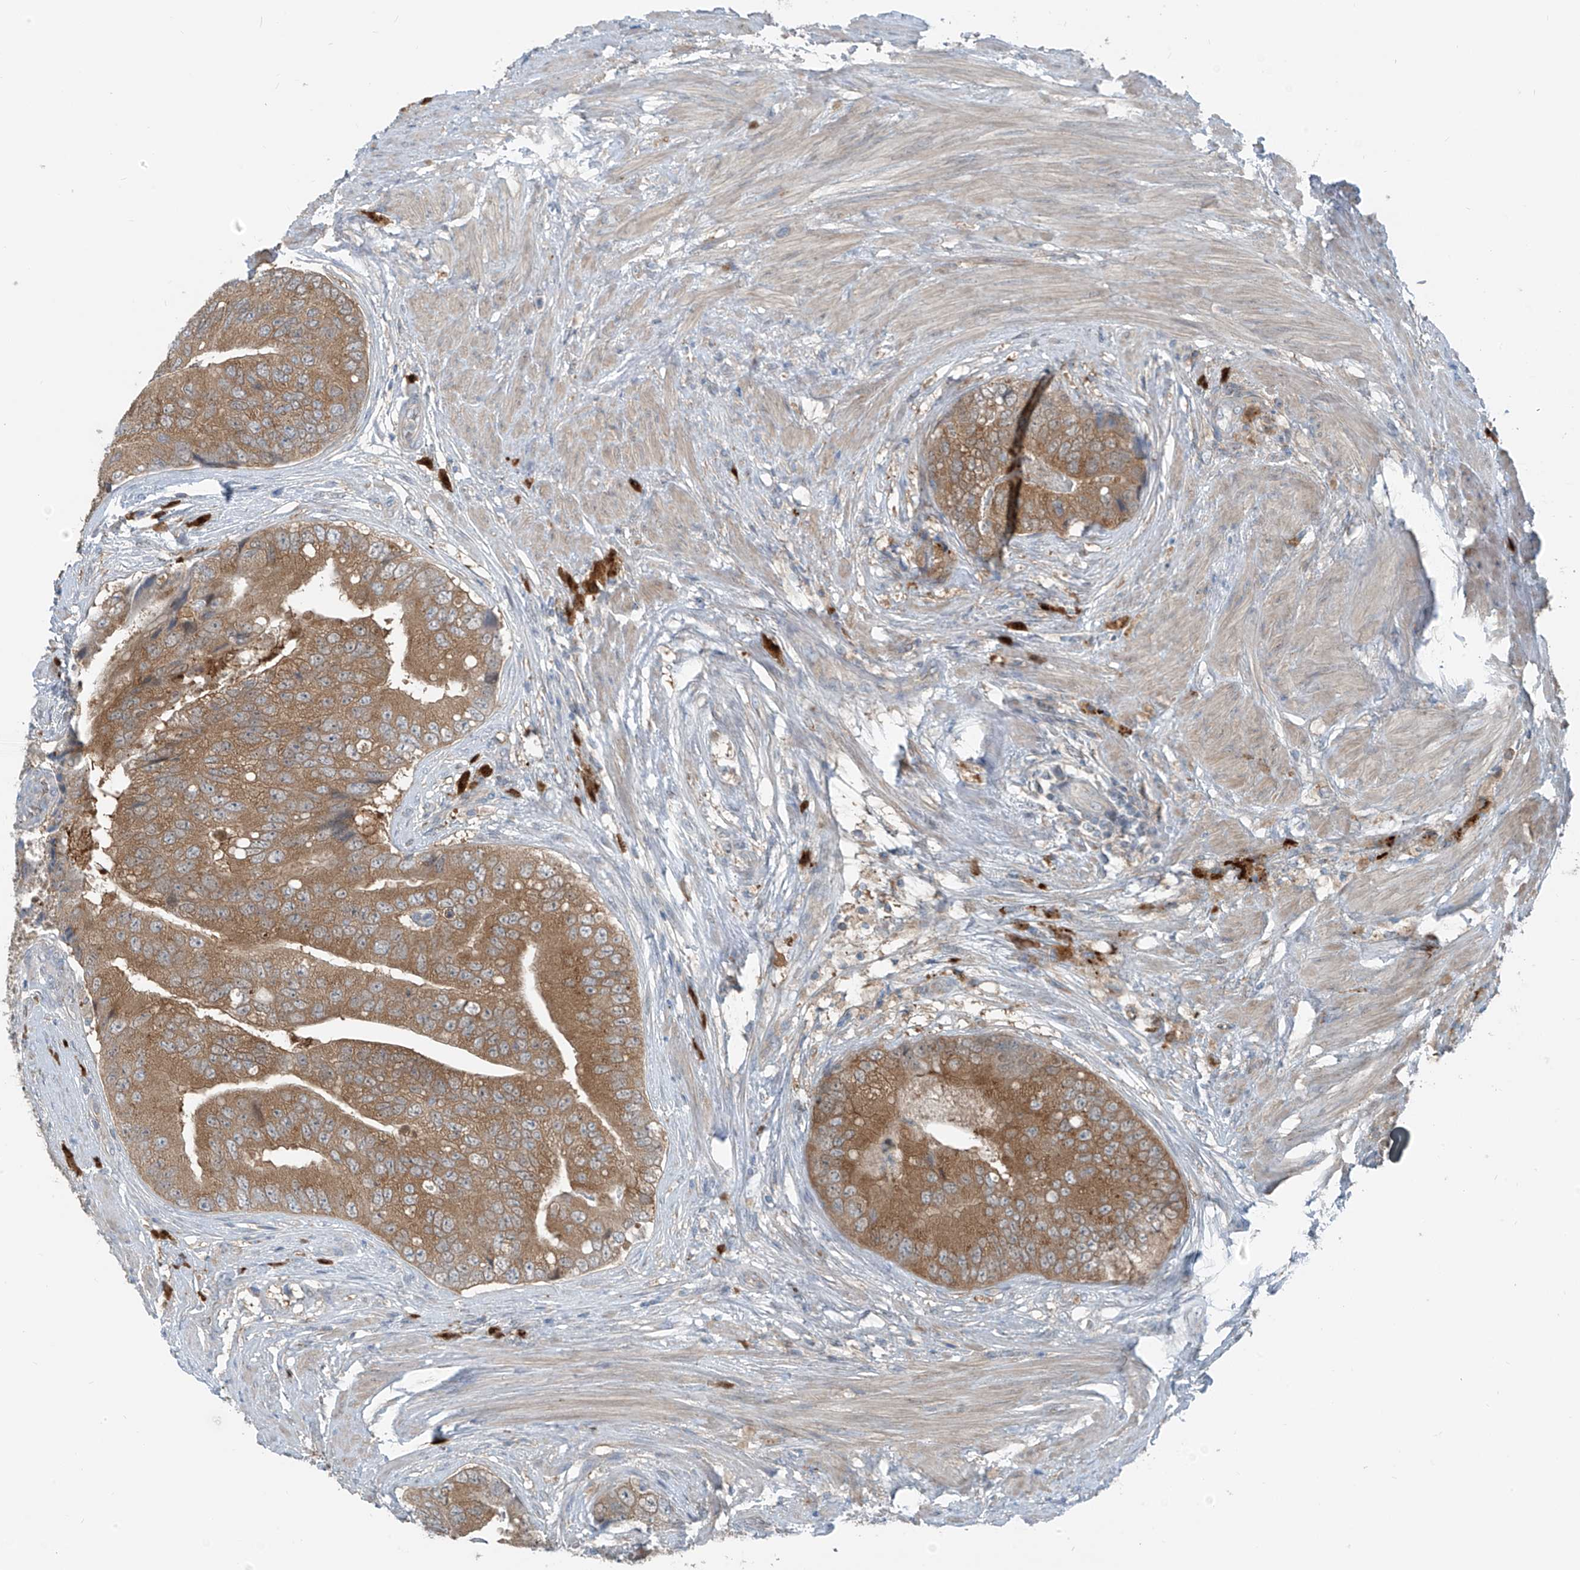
{"staining": {"intensity": "moderate", "quantity": ">75%", "location": "cytoplasmic/membranous"}, "tissue": "prostate cancer", "cell_type": "Tumor cells", "image_type": "cancer", "snomed": [{"axis": "morphology", "description": "Adenocarcinoma, High grade"}, {"axis": "topography", "description": "Prostate"}], "caption": "Prostate cancer stained for a protein (brown) shows moderate cytoplasmic/membranous positive staining in approximately >75% of tumor cells.", "gene": "SLC12A6", "patient": {"sex": "male", "age": 70}}